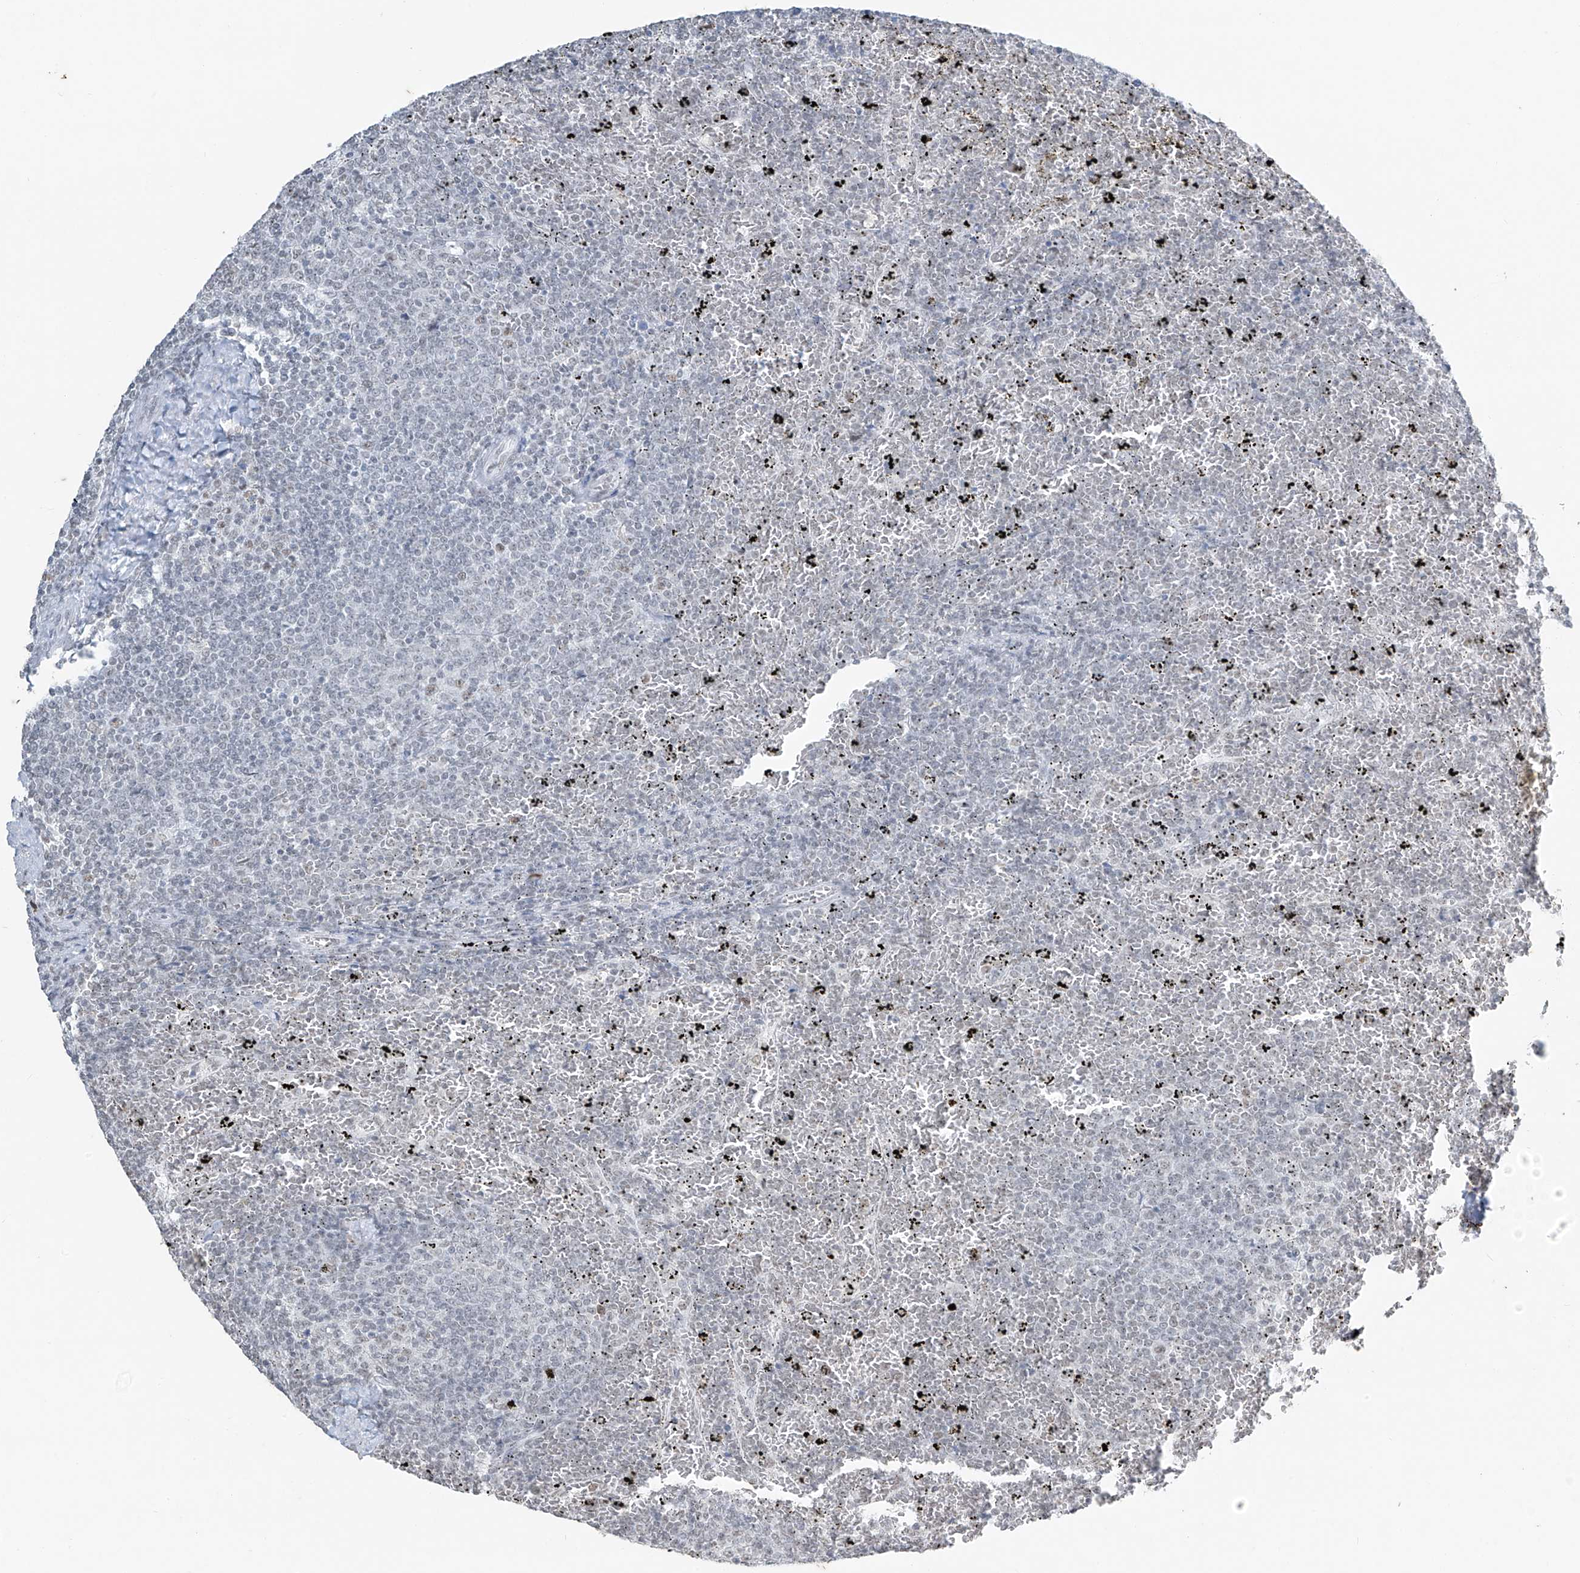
{"staining": {"intensity": "negative", "quantity": "none", "location": "none"}, "tissue": "lymphoma", "cell_type": "Tumor cells", "image_type": "cancer", "snomed": [{"axis": "morphology", "description": "Malignant lymphoma, non-Hodgkin's type, Low grade"}, {"axis": "topography", "description": "Spleen"}], "caption": "The histopathology image demonstrates no staining of tumor cells in low-grade malignant lymphoma, non-Hodgkin's type. (Immunohistochemistry (ihc), brightfield microscopy, high magnification).", "gene": "TFEC", "patient": {"sex": "female", "age": 77}}